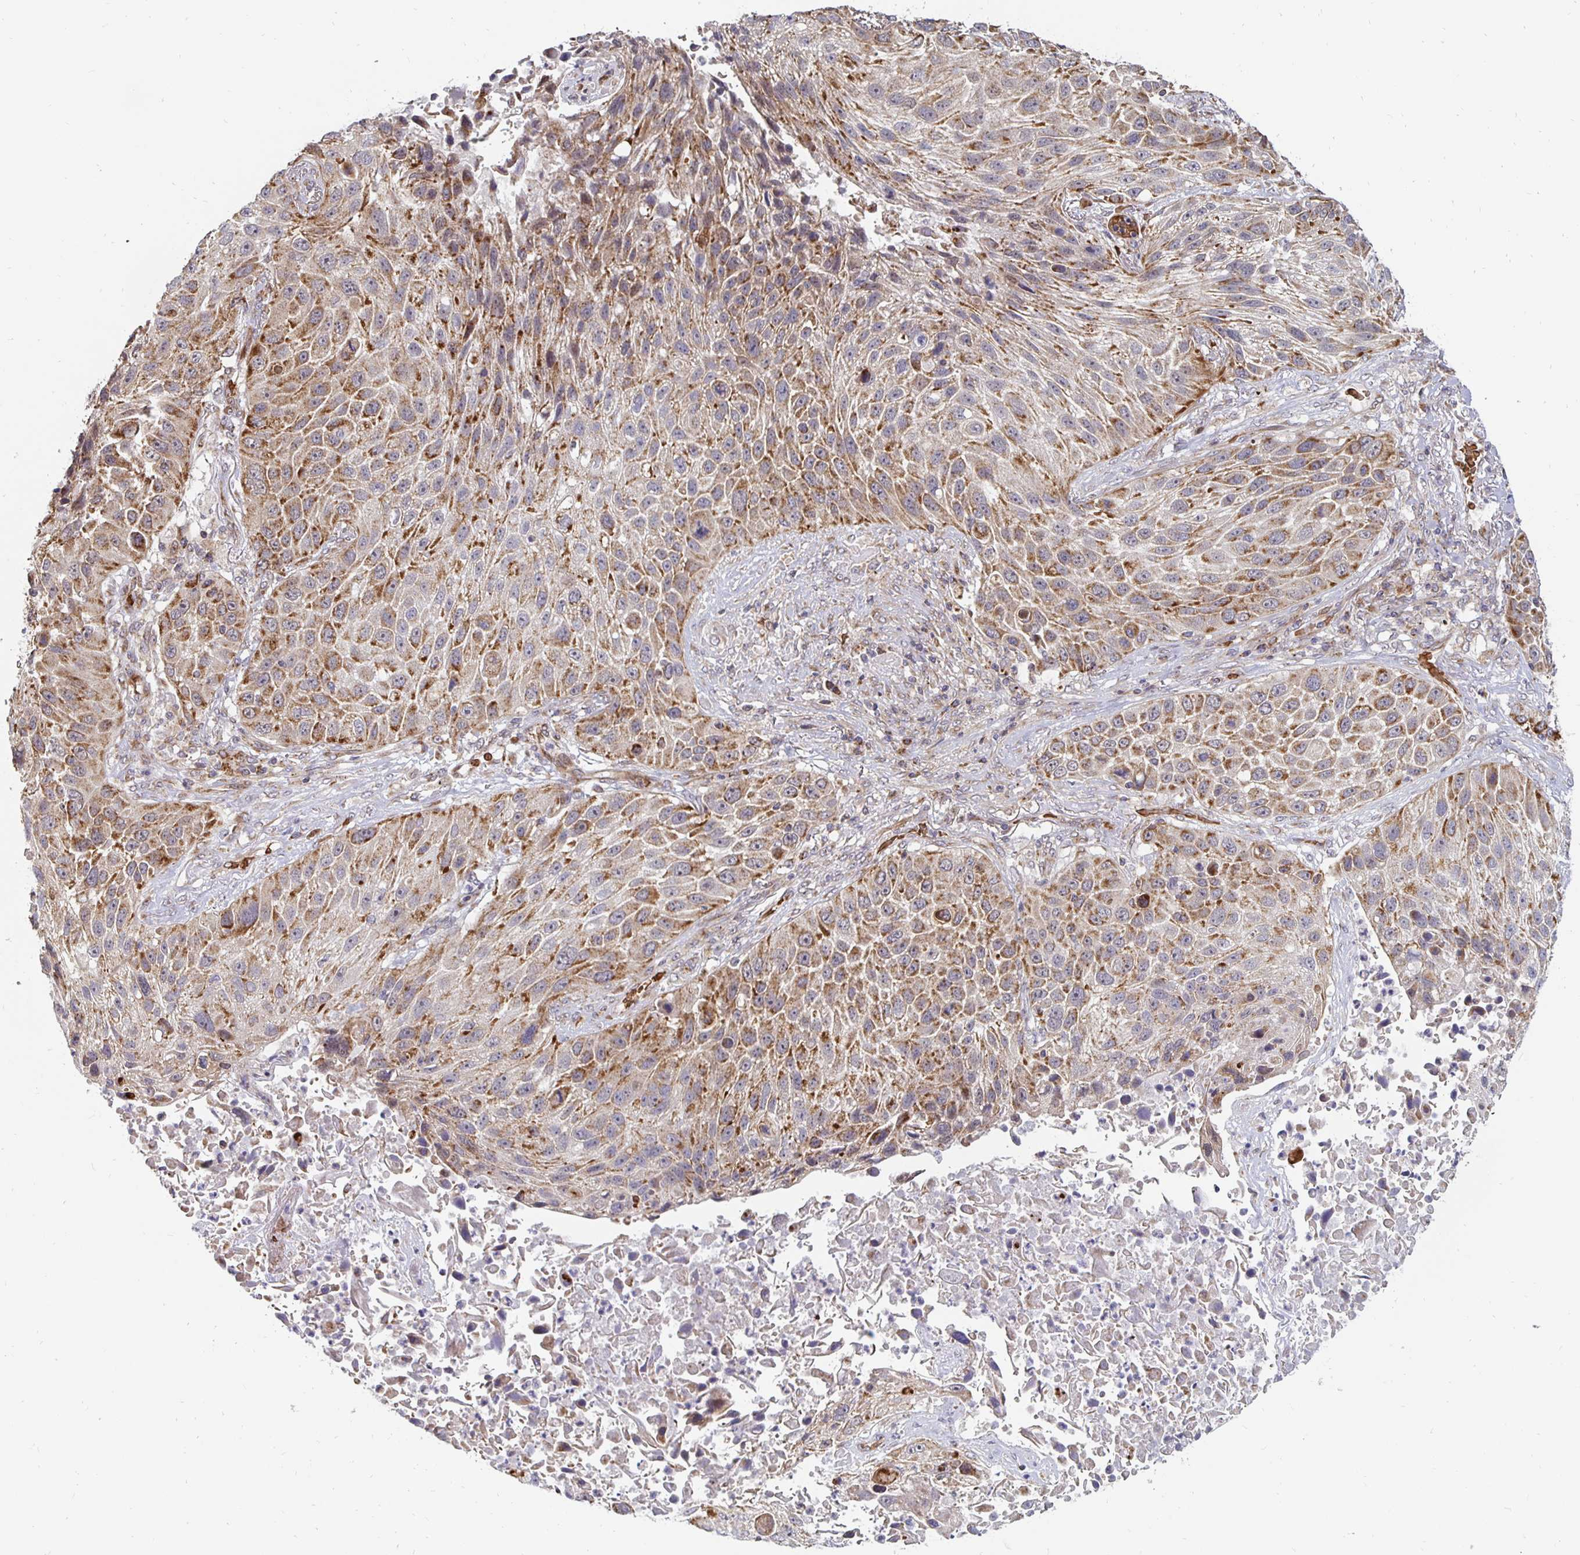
{"staining": {"intensity": "moderate", "quantity": ">75%", "location": "cytoplasmic/membranous"}, "tissue": "lung cancer", "cell_type": "Tumor cells", "image_type": "cancer", "snomed": [{"axis": "morphology", "description": "Normal morphology"}, {"axis": "morphology", "description": "Squamous cell carcinoma, NOS"}, {"axis": "topography", "description": "Lymph node"}, {"axis": "topography", "description": "Lung"}], "caption": "The immunohistochemical stain shows moderate cytoplasmic/membranous expression in tumor cells of lung cancer (squamous cell carcinoma) tissue.", "gene": "MRPL28", "patient": {"sex": "male", "age": 67}}